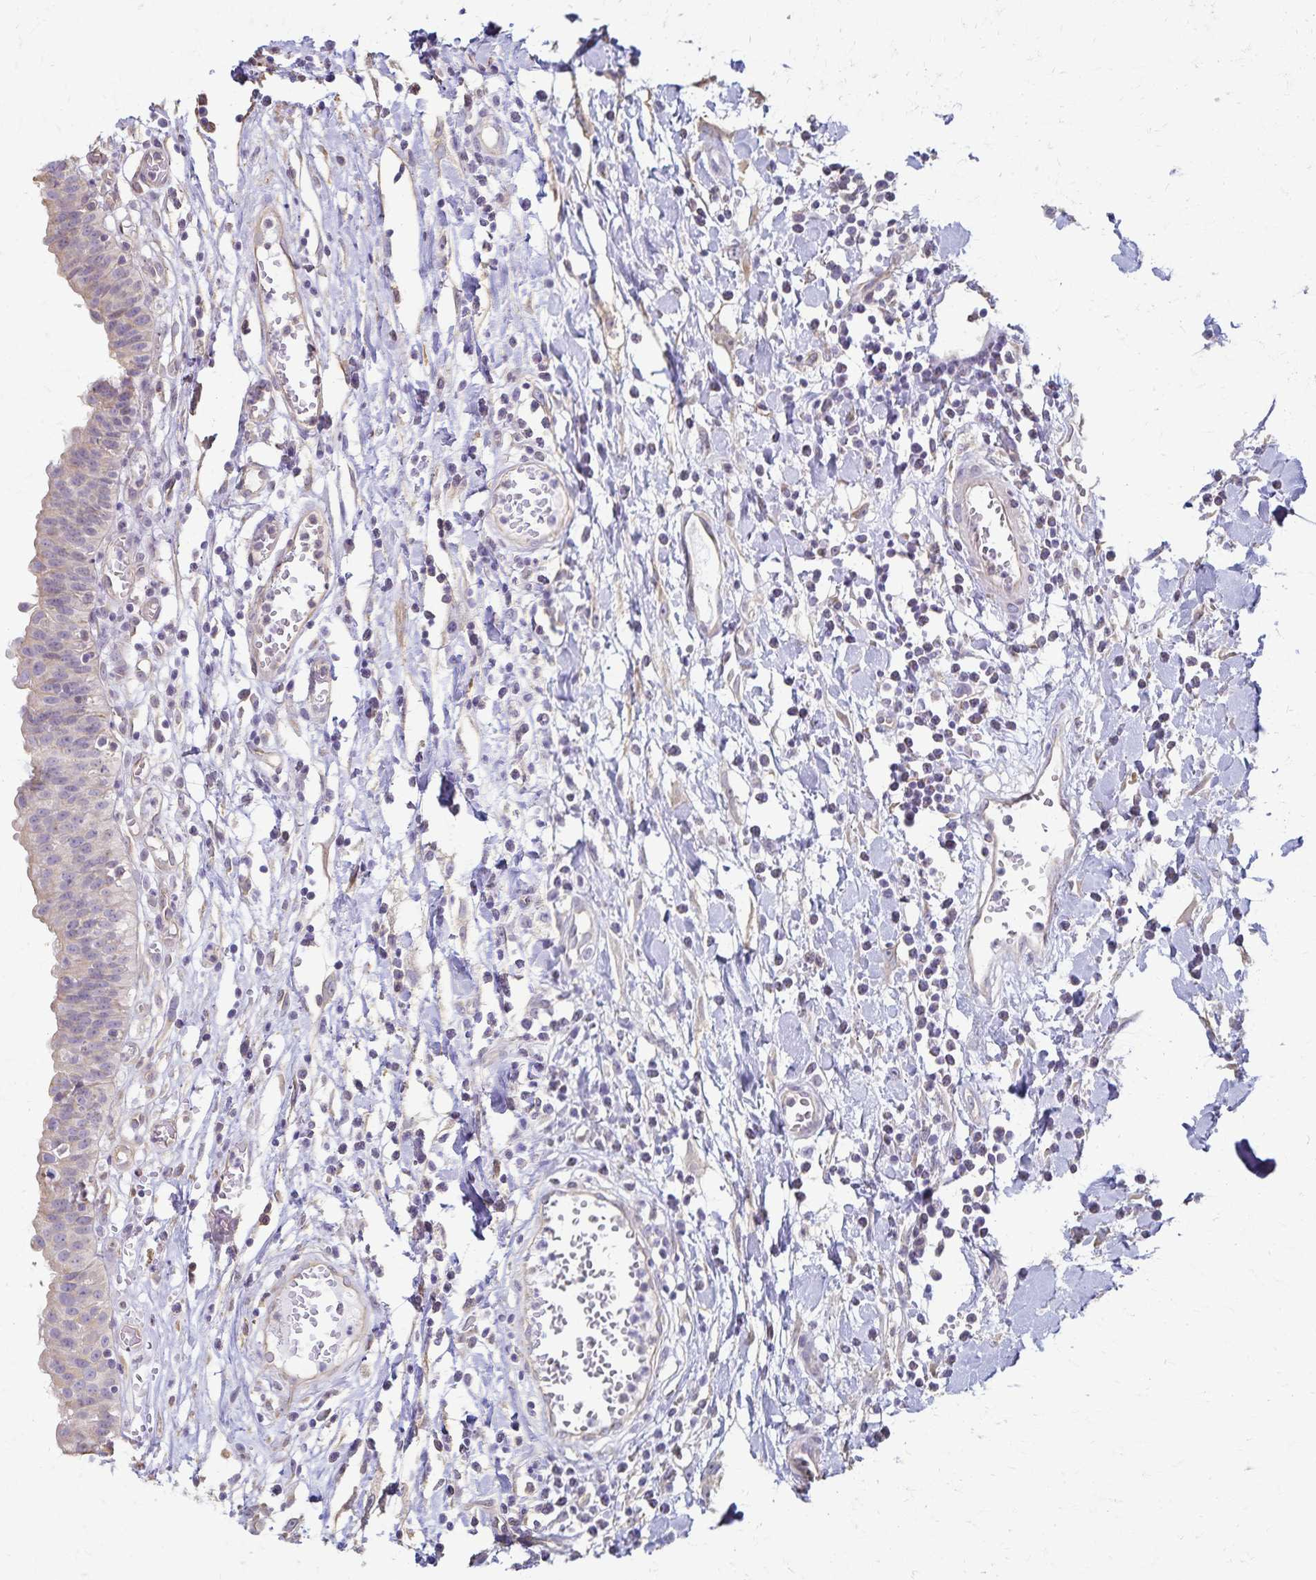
{"staining": {"intensity": "negative", "quantity": "none", "location": "none"}, "tissue": "urinary bladder", "cell_type": "Urothelial cells", "image_type": "normal", "snomed": [{"axis": "morphology", "description": "Normal tissue, NOS"}, {"axis": "topography", "description": "Urinary bladder"}], "caption": "Photomicrograph shows no significant protein positivity in urothelial cells of normal urinary bladder. (Stains: DAB immunohistochemistry with hematoxylin counter stain, Microscopy: brightfield microscopy at high magnification).", "gene": "KISS1", "patient": {"sex": "male", "age": 64}}